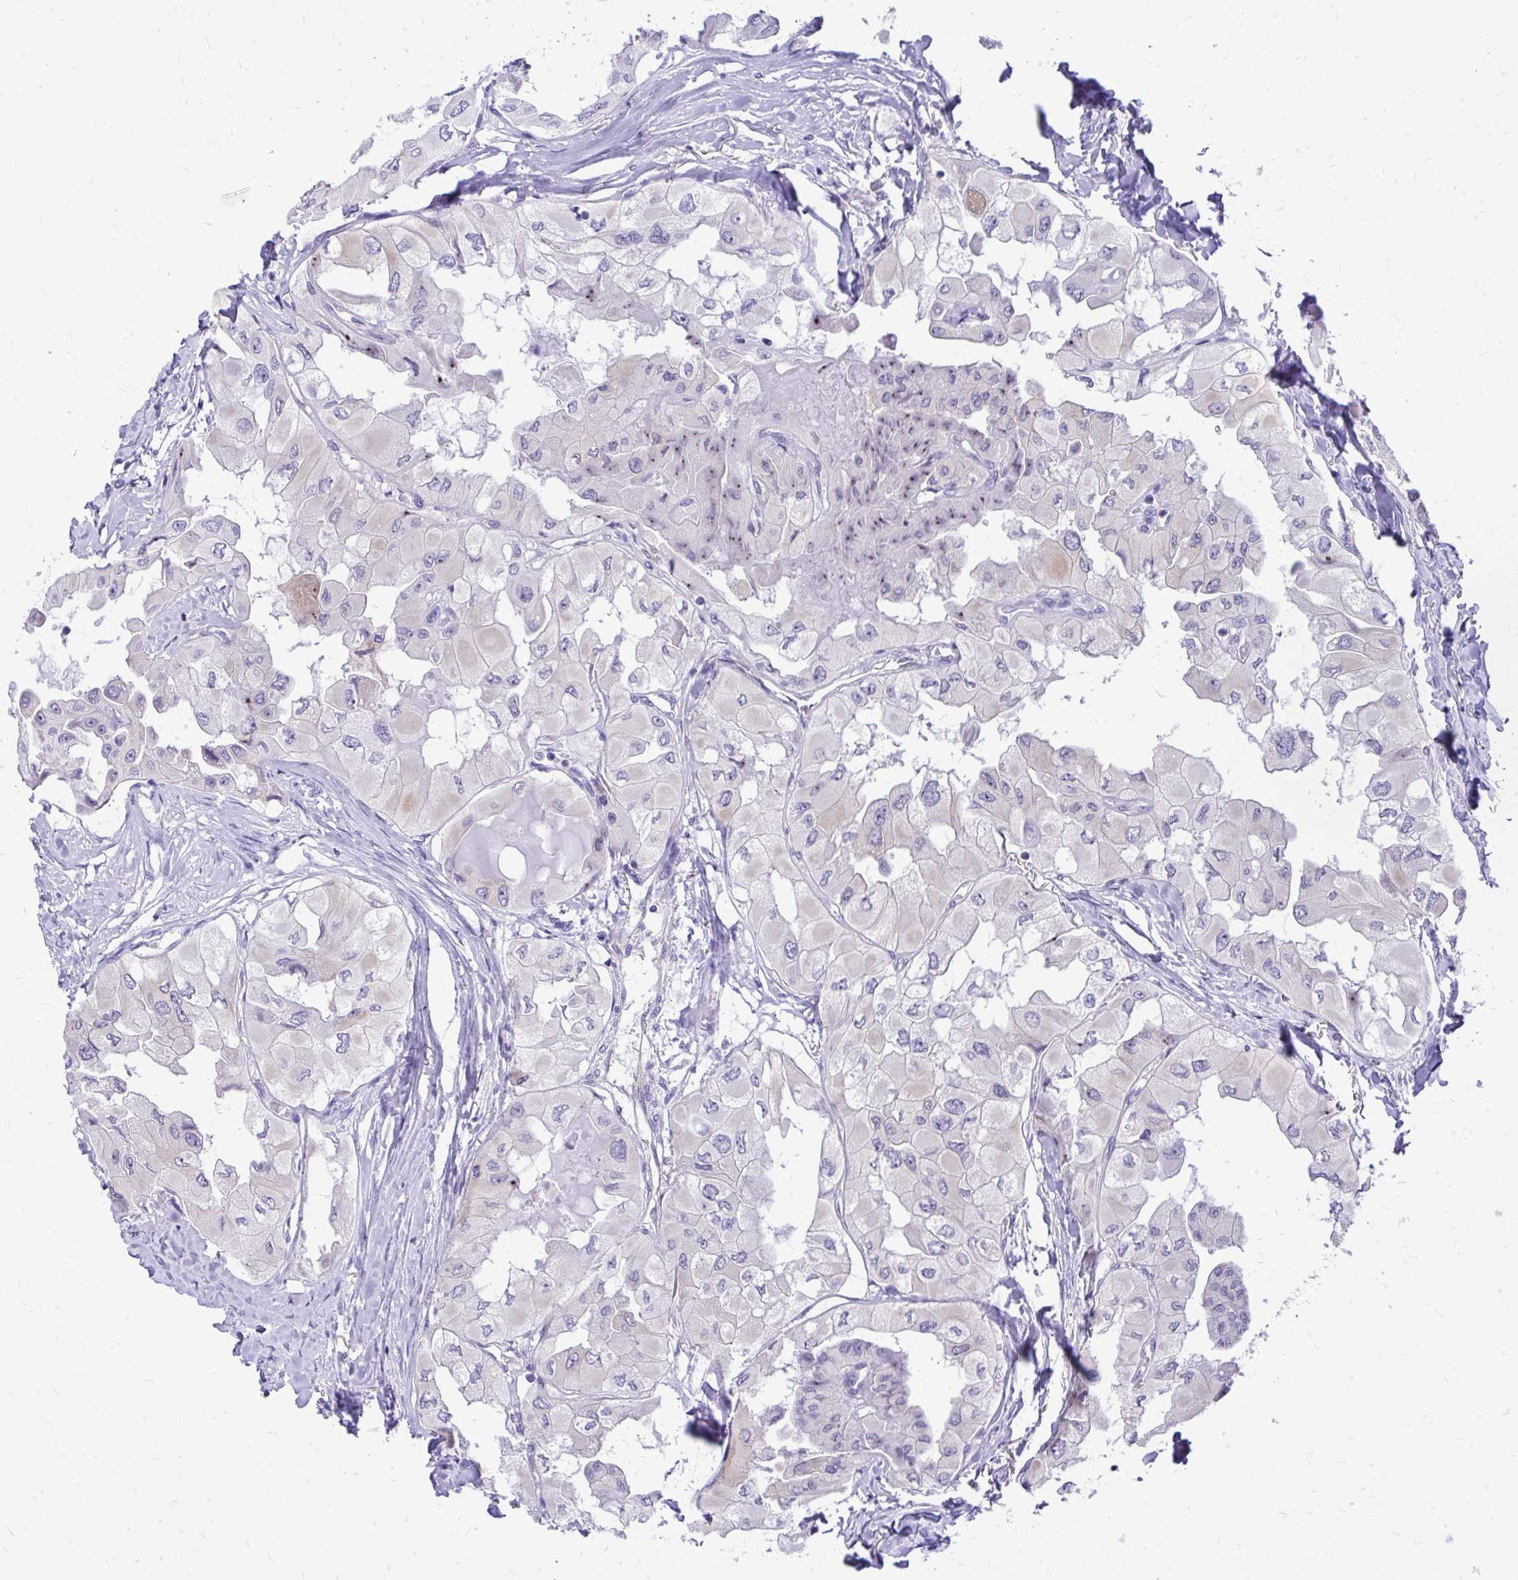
{"staining": {"intensity": "negative", "quantity": "none", "location": "none"}, "tissue": "thyroid cancer", "cell_type": "Tumor cells", "image_type": "cancer", "snomed": [{"axis": "morphology", "description": "Normal tissue, NOS"}, {"axis": "morphology", "description": "Papillary adenocarcinoma, NOS"}, {"axis": "topography", "description": "Thyroid gland"}], "caption": "High magnification brightfield microscopy of papillary adenocarcinoma (thyroid) stained with DAB (3,3'-diaminobenzidine) (brown) and counterstained with hematoxylin (blue): tumor cells show no significant expression.", "gene": "NIFK", "patient": {"sex": "female", "age": 59}}